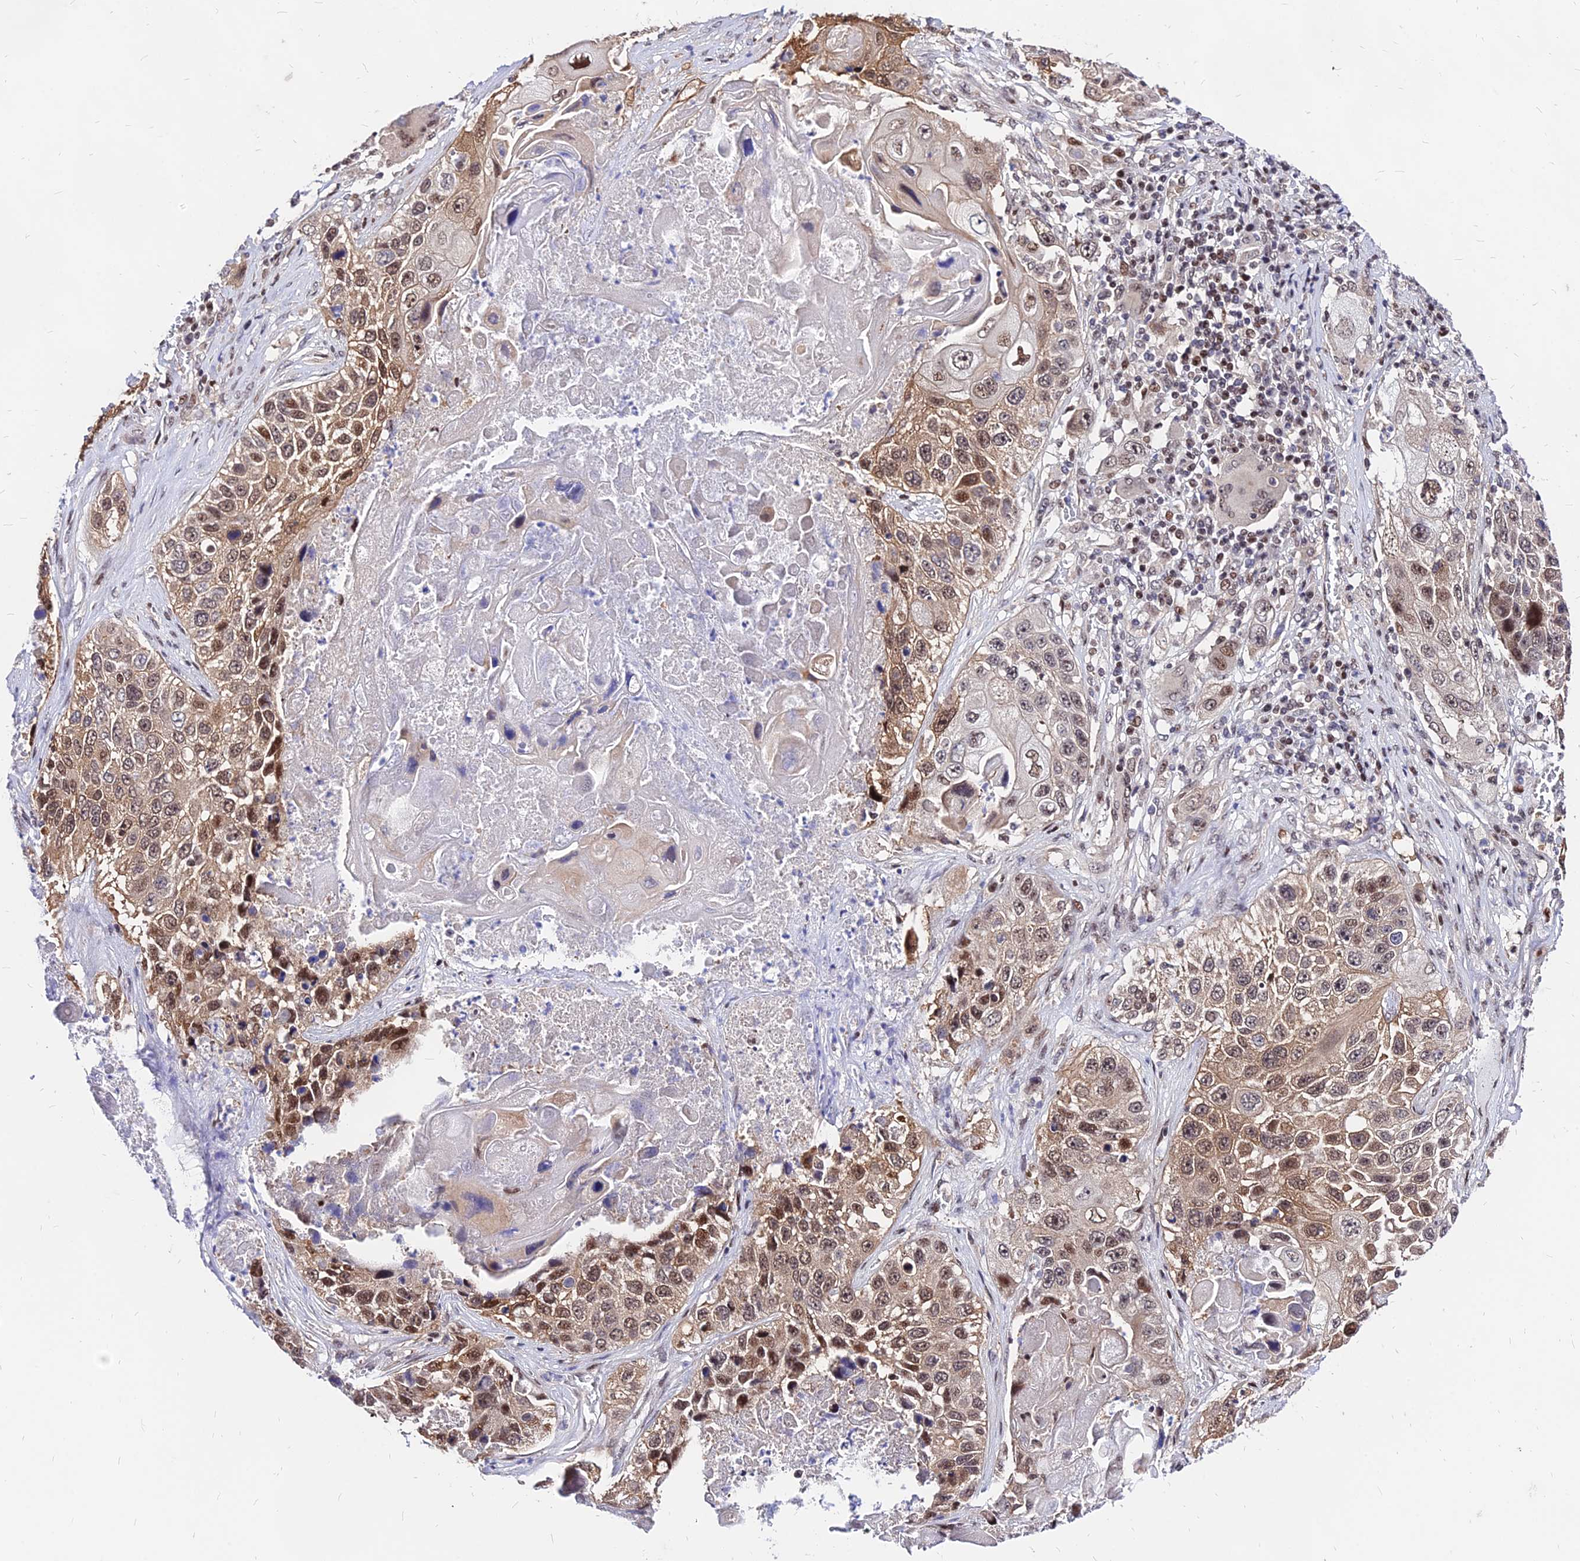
{"staining": {"intensity": "moderate", "quantity": ">75%", "location": "cytoplasmic/membranous,nuclear"}, "tissue": "lung cancer", "cell_type": "Tumor cells", "image_type": "cancer", "snomed": [{"axis": "morphology", "description": "Squamous cell carcinoma, NOS"}, {"axis": "topography", "description": "Lung"}], "caption": "Lung cancer (squamous cell carcinoma) was stained to show a protein in brown. There is medium levels of moderate cytoplasmic/membranous and nuclear staining in approximately >75% of tumor cells.", "gene": "DDX55", "patient": {"sex": "male", "age": 61}}